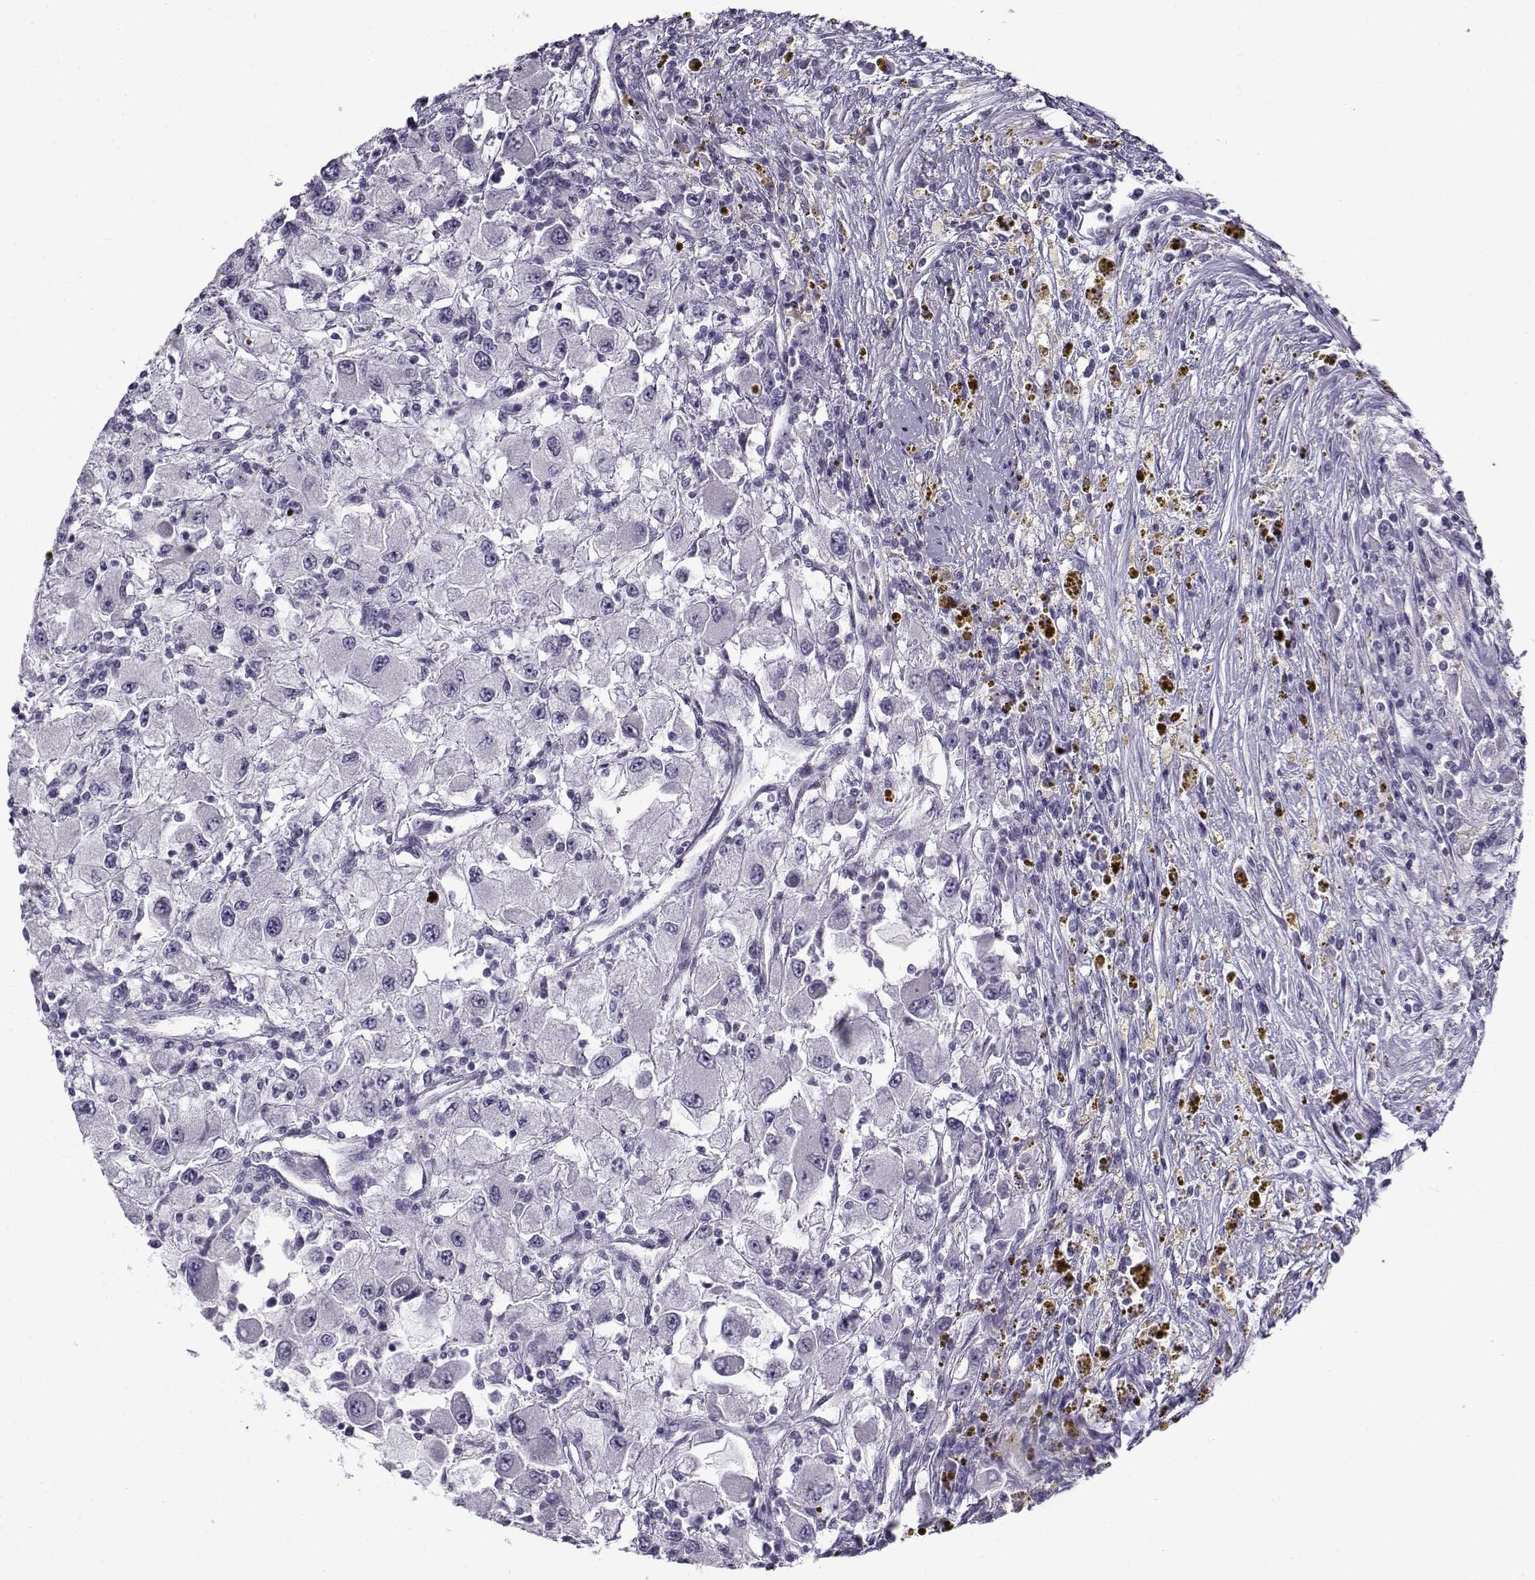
{"staining": {"intensity": "negative", "quantity": "none", "location": "none"}, "tissue": "renal cancer", "cell_type": "Tumor cells", "image_type": "cancer", "snomed": [{"axis": "morphology", "description": "Adenocarcinoma, NOS"}, {"axis": "topography", "description": "Kidney"}], "caption": "Tumor cells are negative for protein expression in human renal cancer. The staining is performed using DAB brown chromogen with nuclei counter-stained in using hematoxylin.", "gene": "TEX55", "patient": {"sex": "female", "age": 67}}